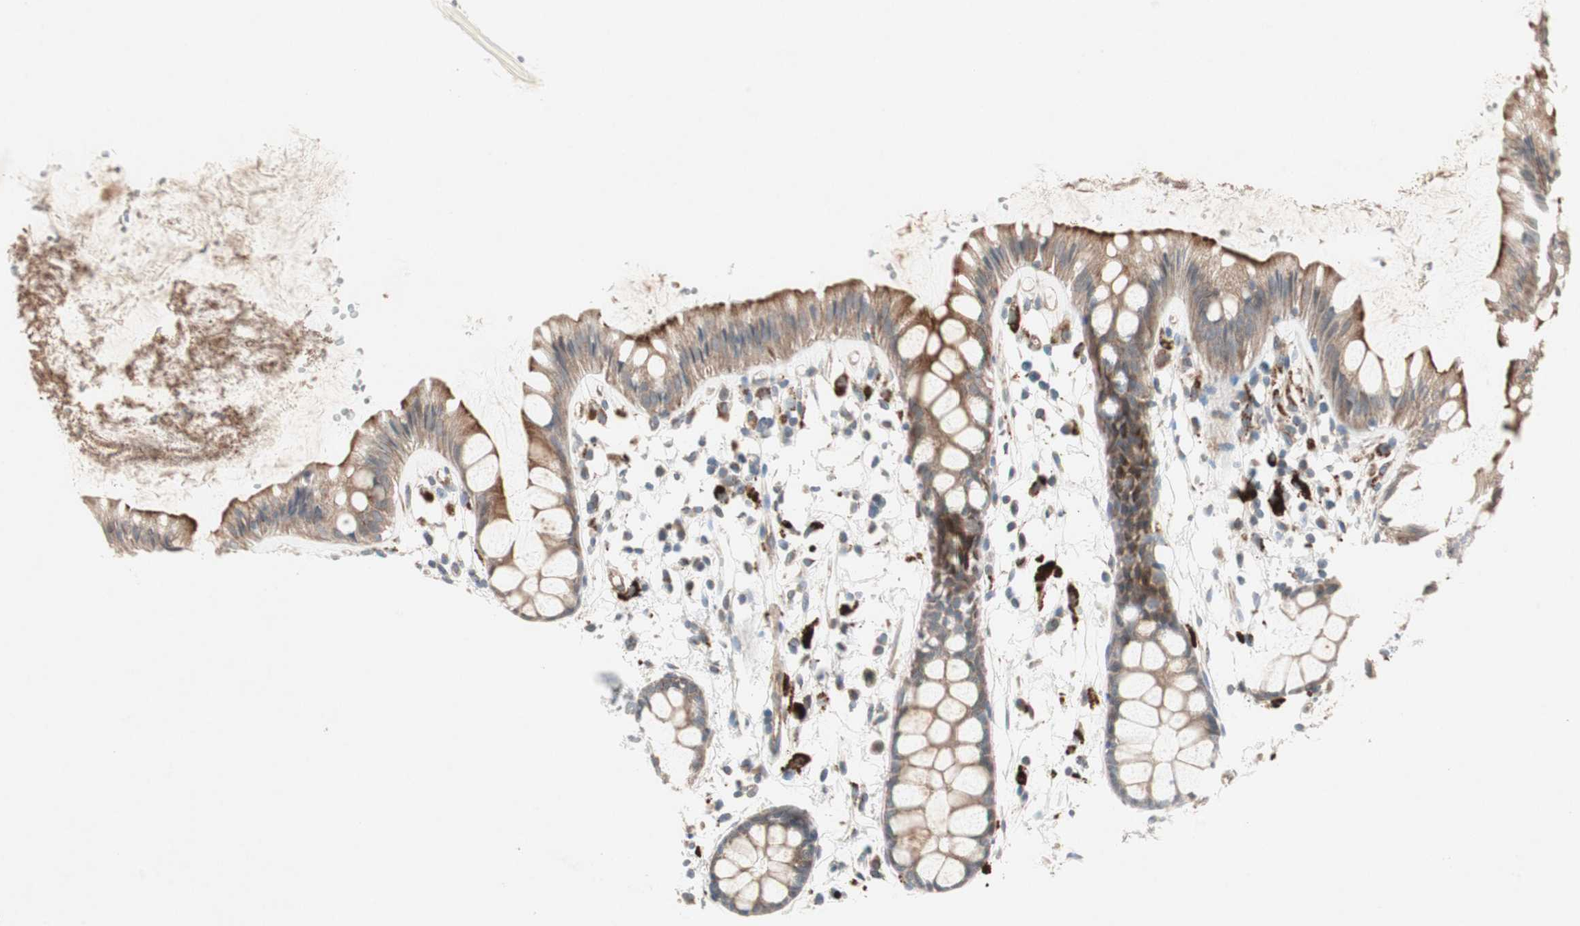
{"staining": {"intensity": "moderate", "quantity": ">75%", "location": "cytoplasmic/membranous"}, "tissue": "rectum", "cell_type": "Glandular cells", "image_type": "normal", "snomed": [{"axis": "morphology", "description": "Normal tissue, NOS"}, {"axis": "topography", "description": "Rectum"}], "caption": "Immunohistochemistry (IHC) histopathology image of normal rectum stained for a protein (brown), which shows medium levels of moderate cytoplasmic/membranous staining in approximately >75% of glandular cells.", "gene": "FGFR4", "patient": {"sex": "female", "age": 66}}